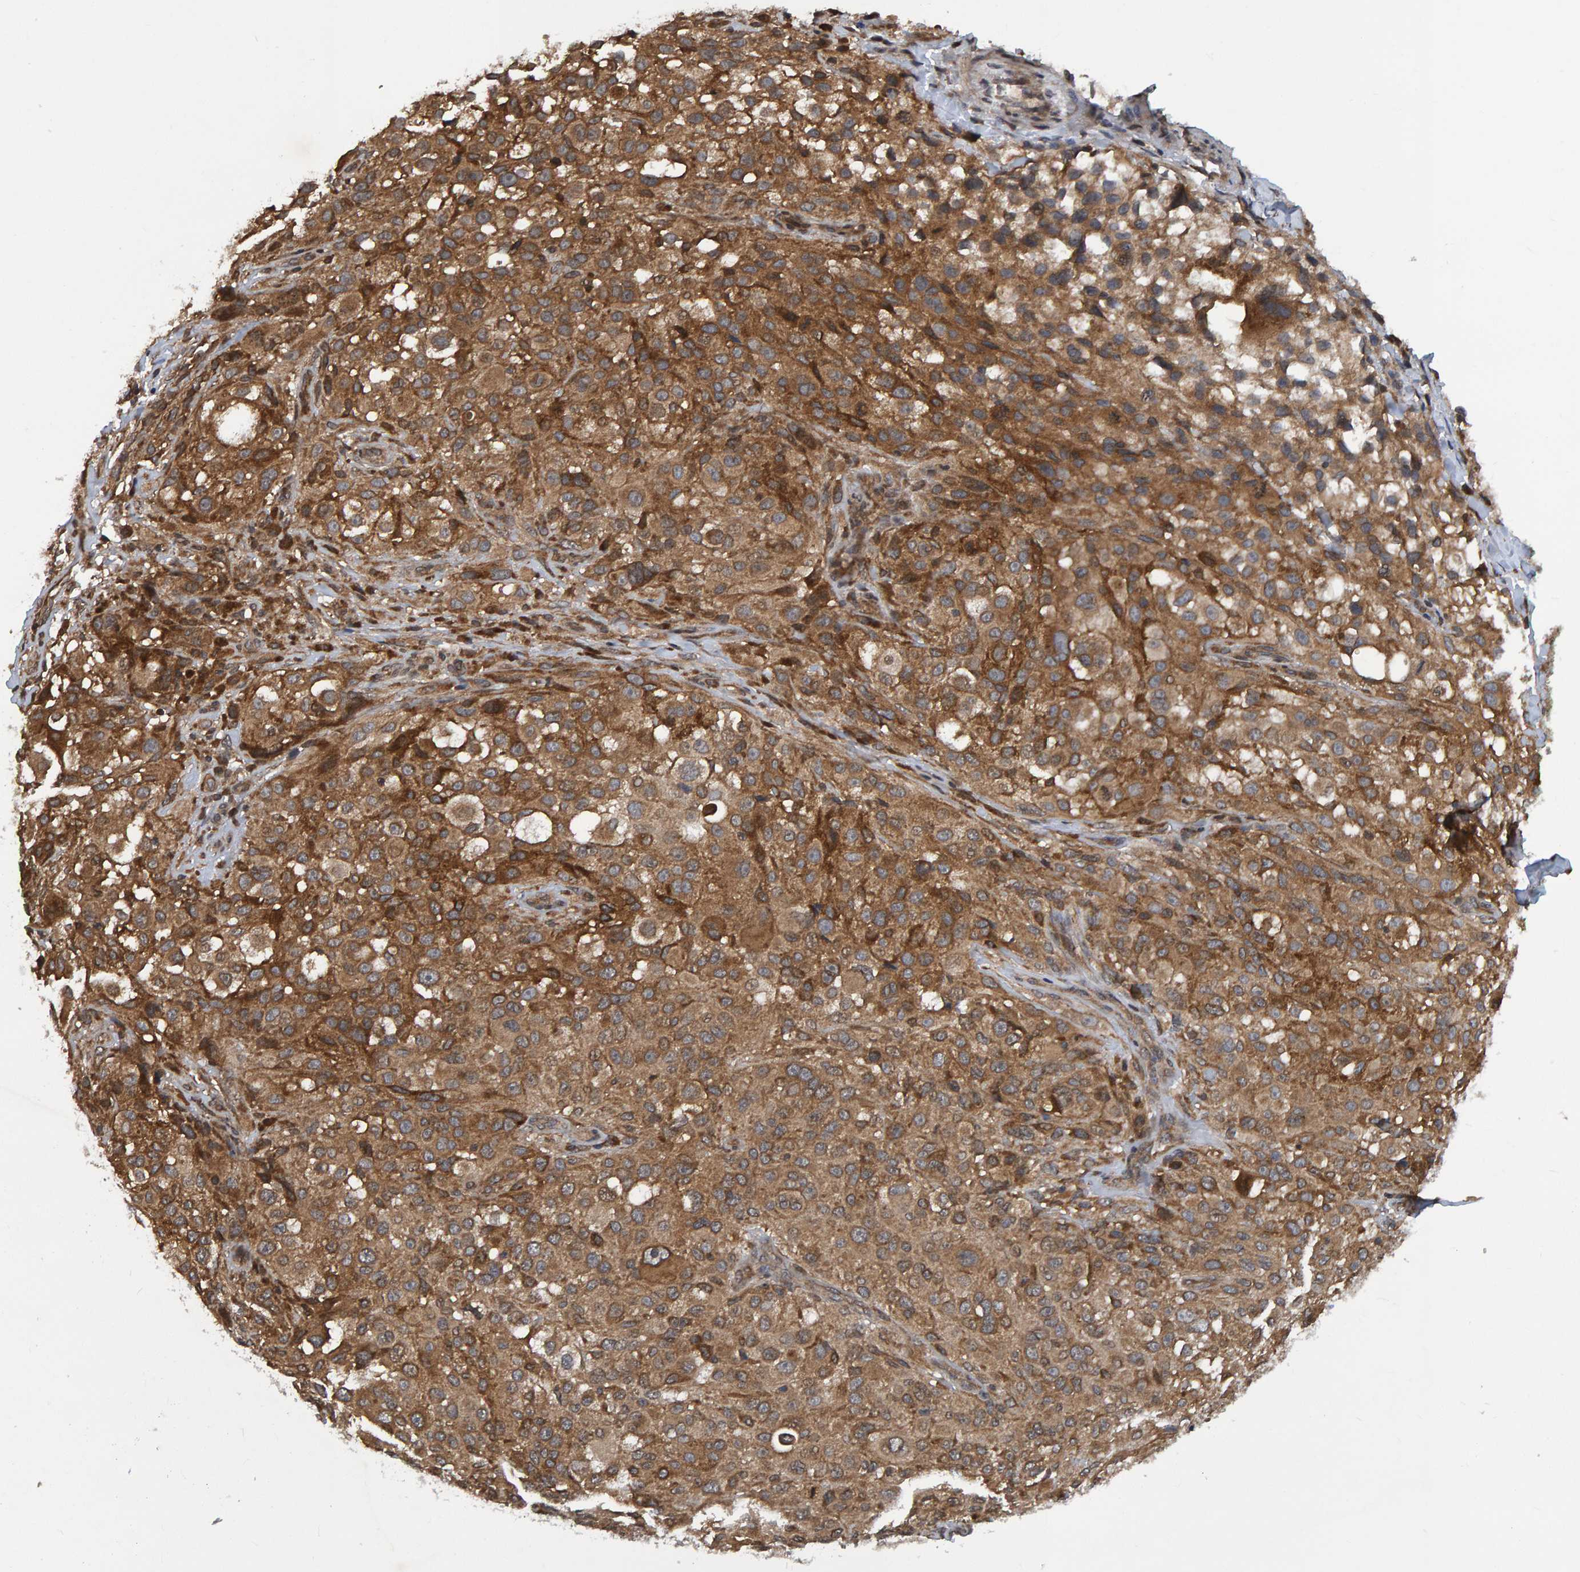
{"staining": {"intensity": "moderate", "quantity": ">75%", "location": "cytoplasmic/membranous"}, "tissue": "melanoma", "cell_type": "Tumor cells", "image_type": "cancer", "snomed": [{"axis": "morphology", "description": "Necrosis, NOS"}, {"axis": "morphology", "description": "Malignant melanoma, NOS"}, {"axis": "topography", "description": "Skin"}], "caption": "Protein staining exhibits moderate cytoplasmic/membranous staining in about >75% of tumor cells in melanoma. Nuclei are stained in blue.", "gene": "GAB2", "patient": {"sex": "female", "age": 87}}